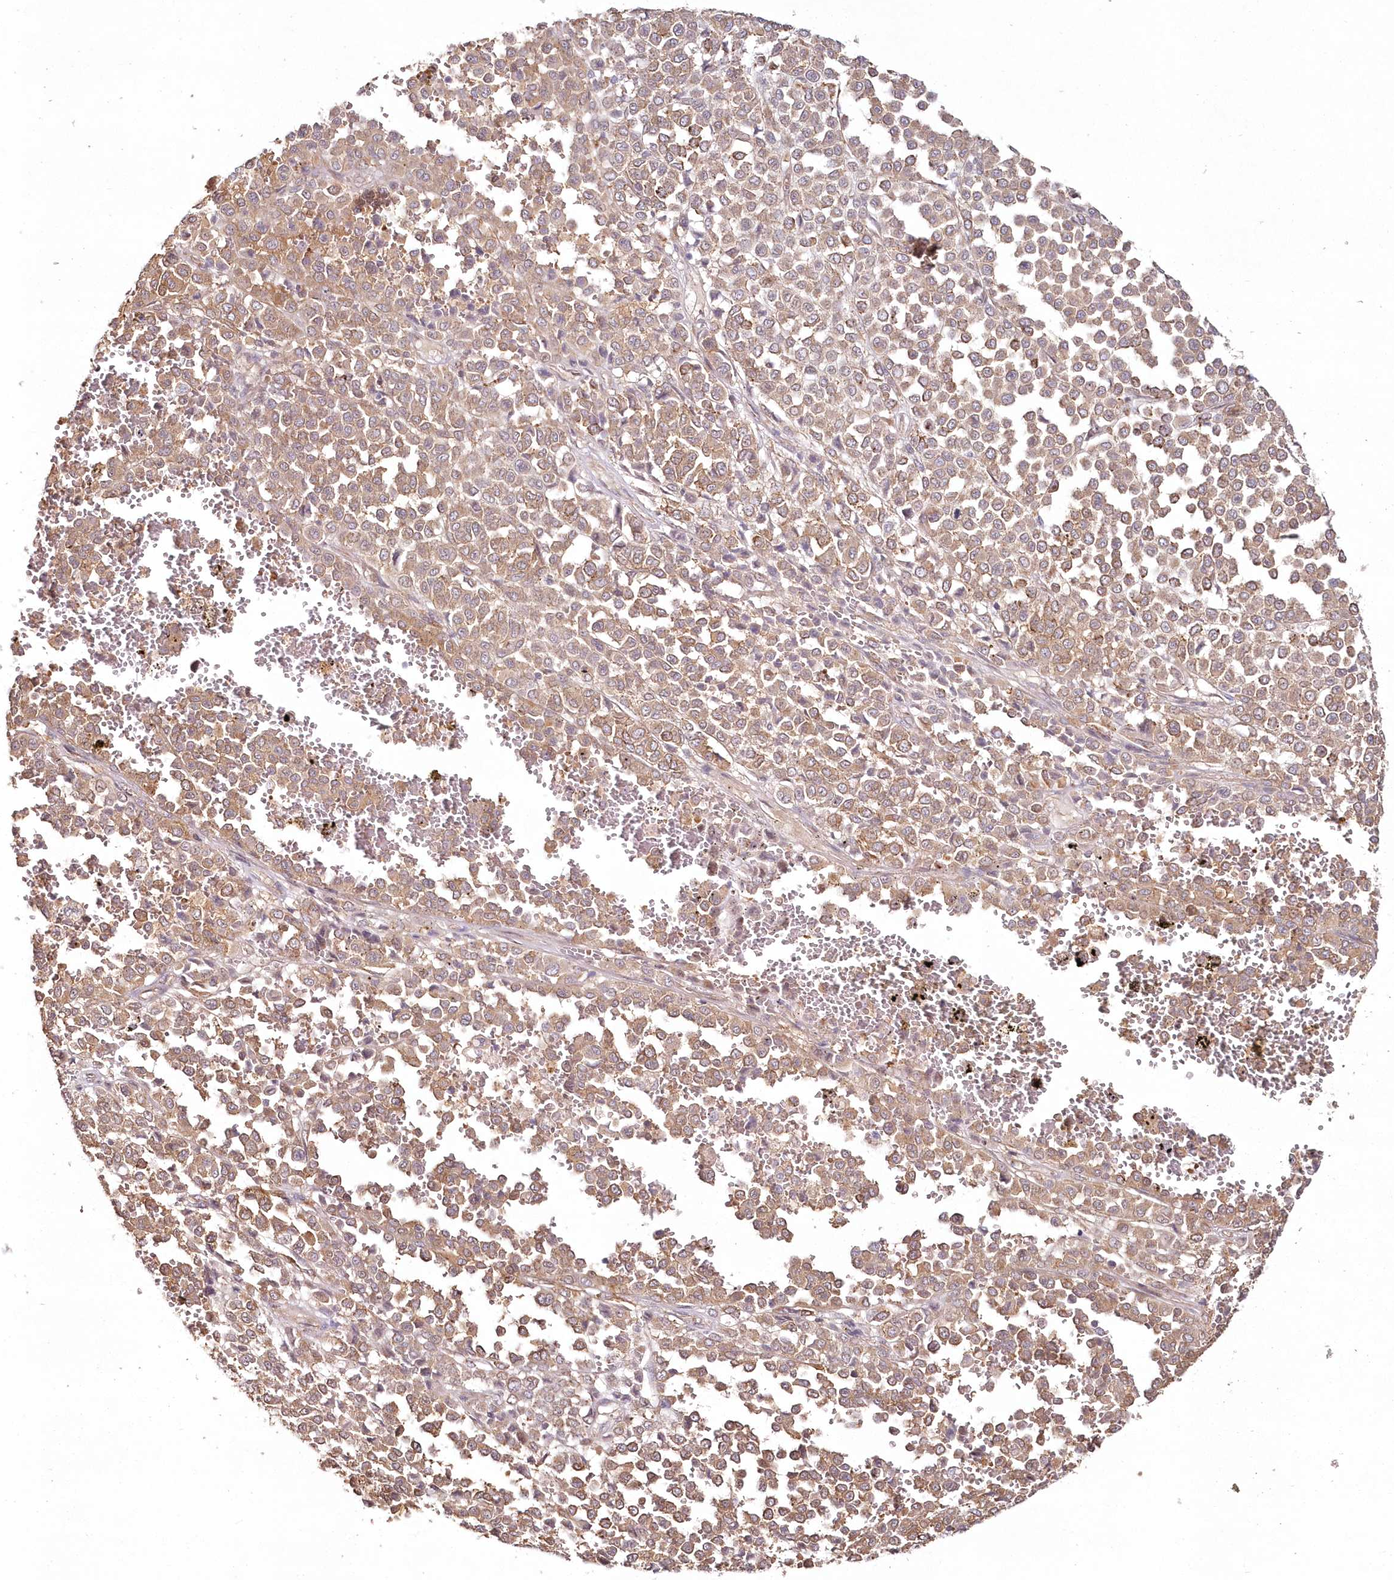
{"staining": {"intensity": "moderate", "quantity": ">75%", "location": "cytoplasmic/membranous"}, "tissue": "melanoma", "cell_type": "Tumor cells", "image_type": "cancer", "snomed": [{"axis": "morphology", "description": "Malignant melanoma, Metastatic site"}, {"axis": "topography", "description": "Pancreas"}], "caption": "Protein expression analysis of human malignant melanoma (metastatic site) reveals moderate cytoplasmic/membranous positivity in about >75% of tumor cells. (DAB (3,3'-diaminobenzidine) = brown stain, brightfield microscopy at high magnification).", "gene": "HYCC2", "patient": {"sex": "female", "age": 30}}